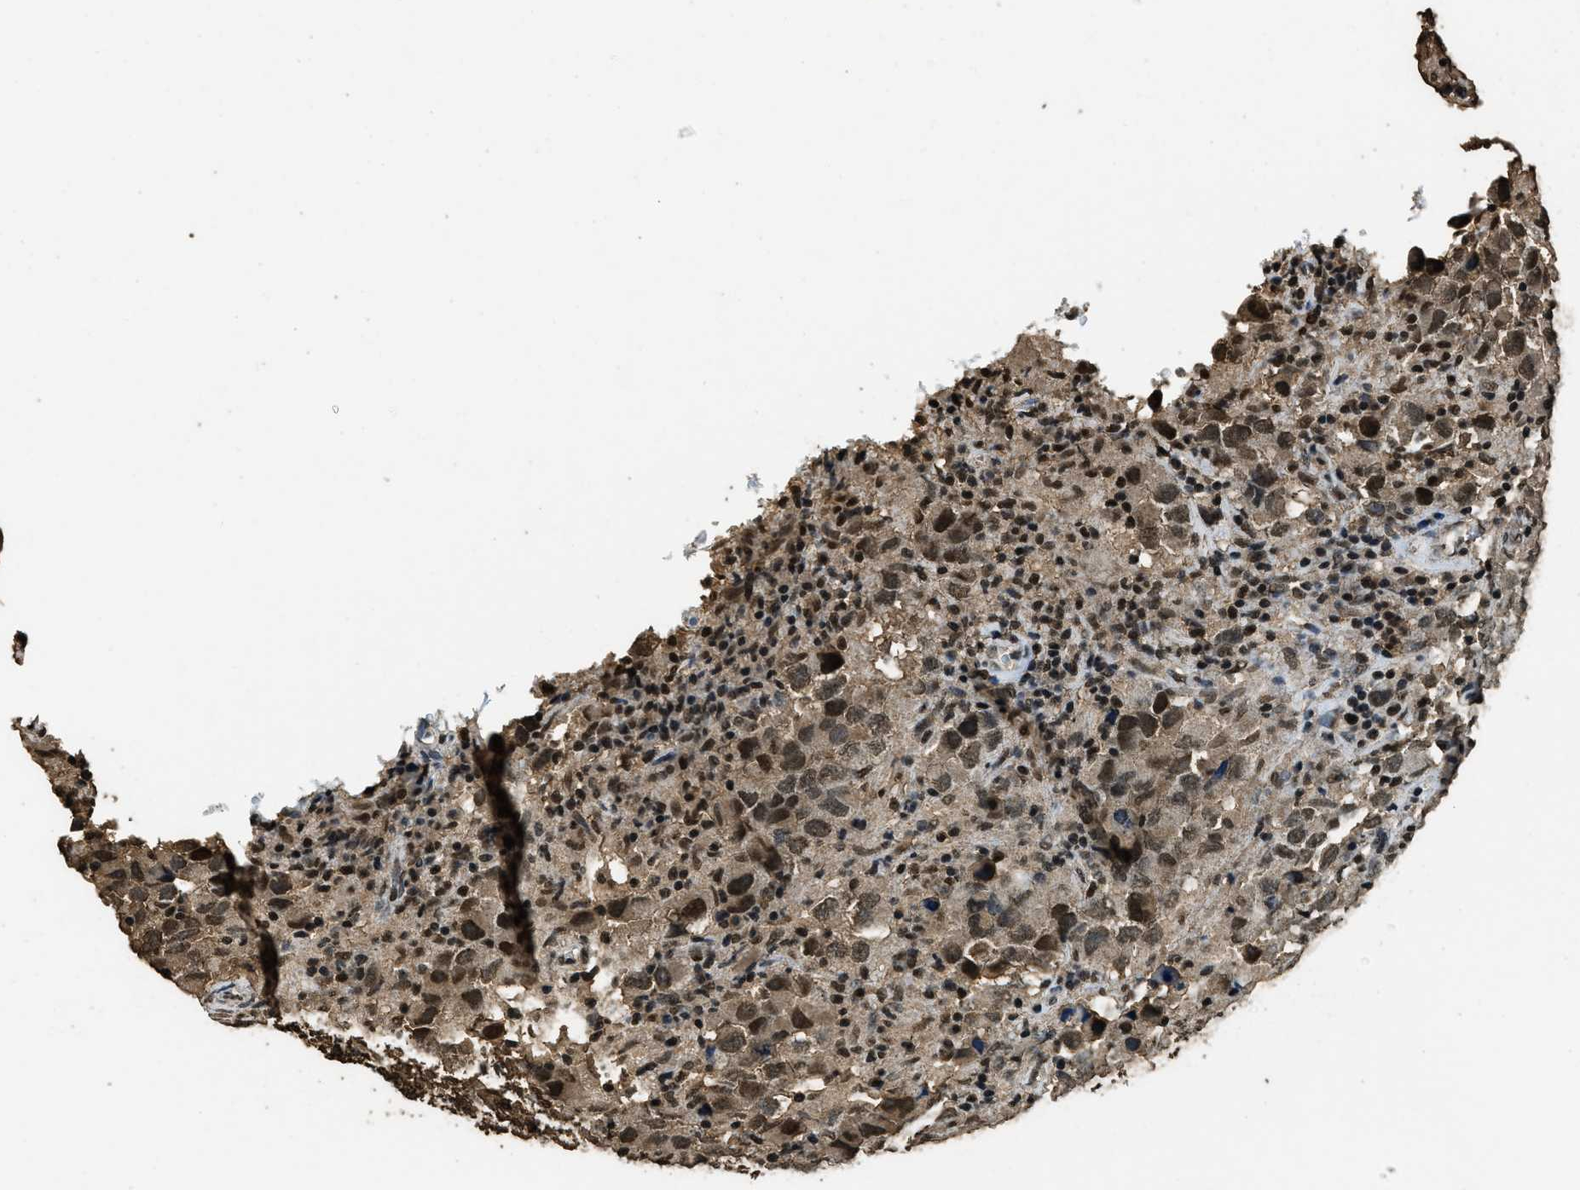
{"staining": {"intensity": "moderate", "quantity": ">75%", "location": "nuclear"}, "tissue": "testis cancer", "cell_type": "Tumor cells", "image_type": "cancer", "snomed": [{"axis": "morphology", "description": "Carcinoma, Embryonal, NOS"}, {"axis": "topography", "description": "Testis"}], "caption": "There is medium levels of moderate nuclear staining in tumor cells of testis embryonal carcinoma, as demonstrated by immunohistochemical staining (brown color).", "gene": "MYB", "patient": {"sex": "male", "age": 21}}